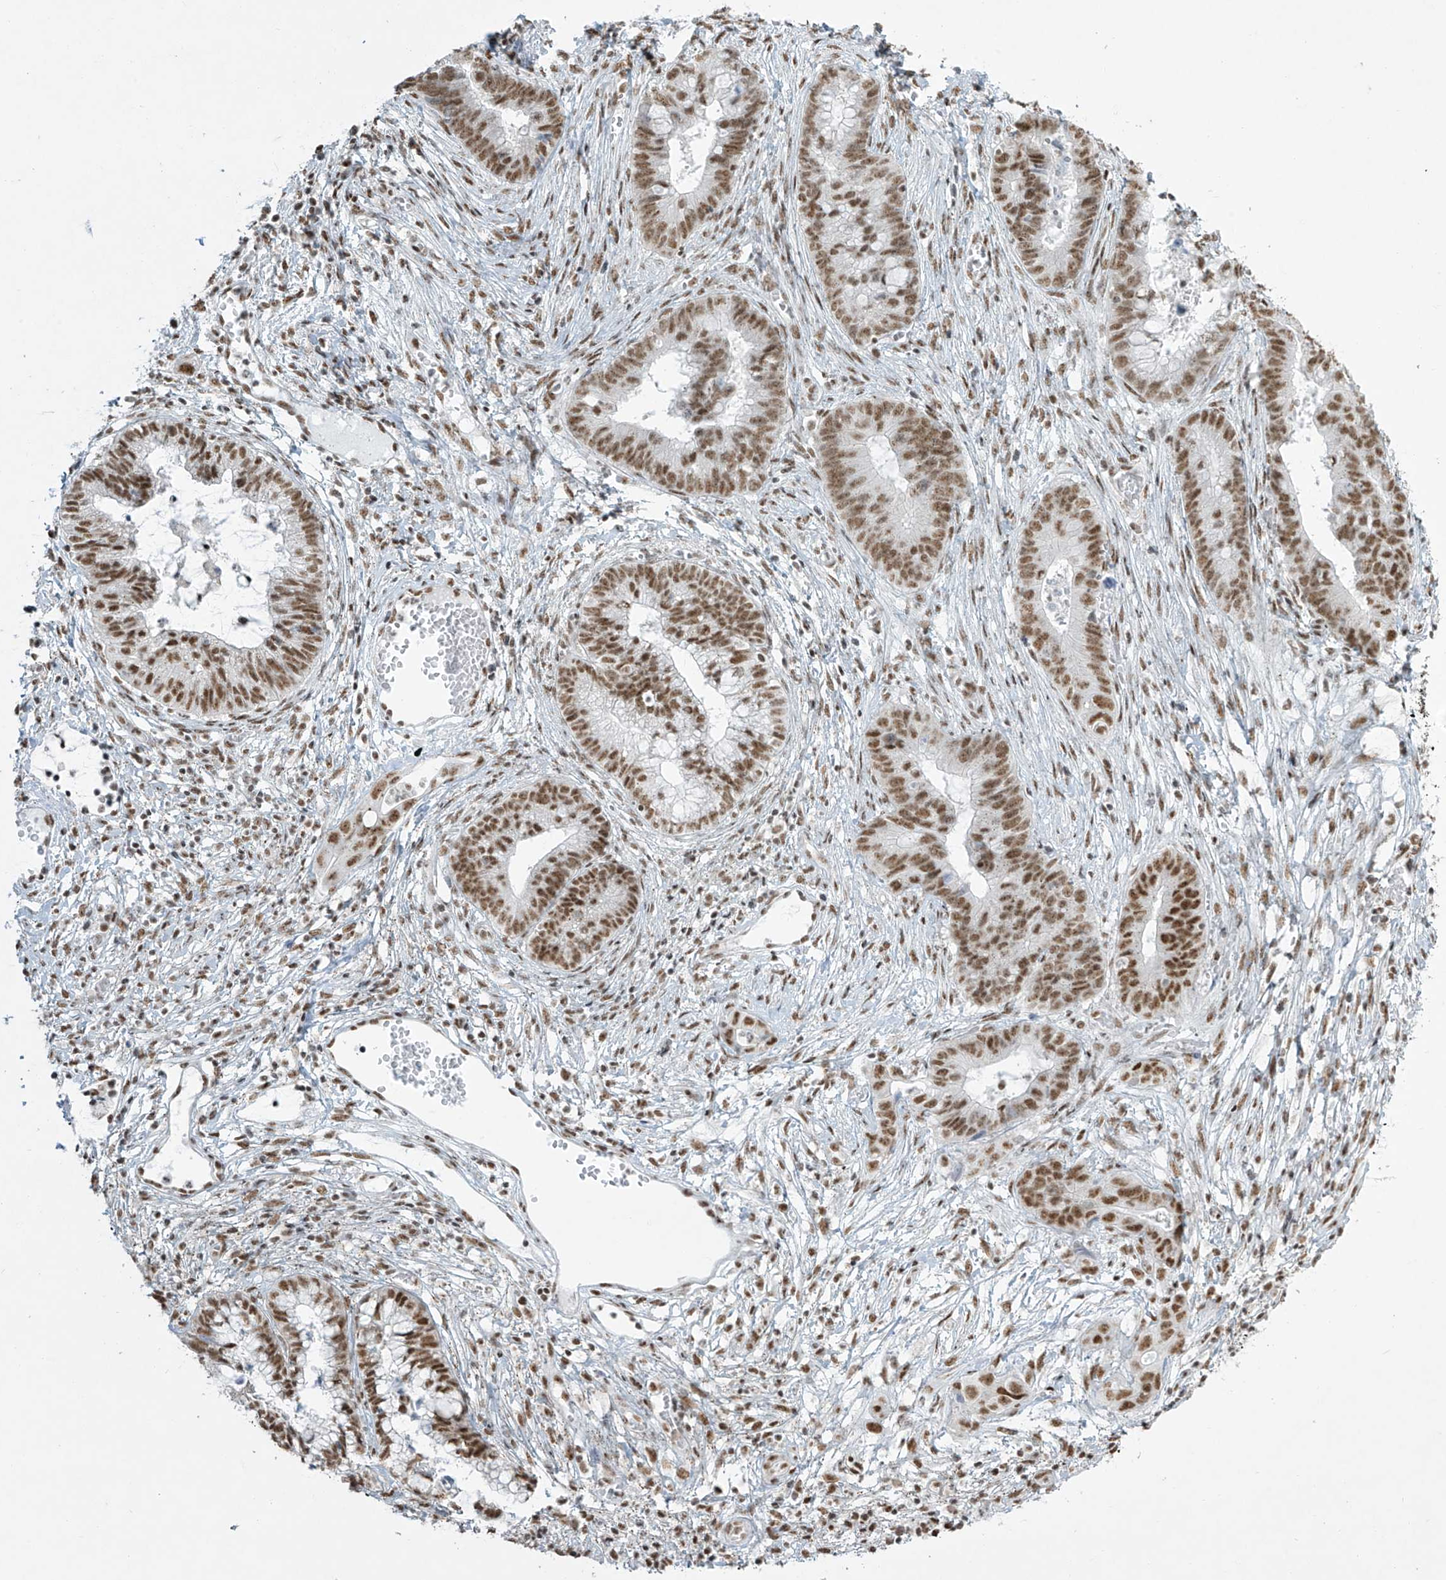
{"staining": {"intensity": "moderate", "quantity": ">75%", "location": "nuclear"}, "tissue": "cervical cancer", "cell_type": "Tumor cells", "image_type": "cancer", "snomed": [{"axis": "morphology", "description": "Adenocarcinoma, NOS"}, {"axis": "topography", "description": "Cervix"}], "caption": "Brown immunohistochemical staining in human cervical adenocarcinoma reveals moderate nuclear positivity in about >75% of tumor cells.", "gene": "MS4A6A", "patient": {"sex": "female", "age": 44}}